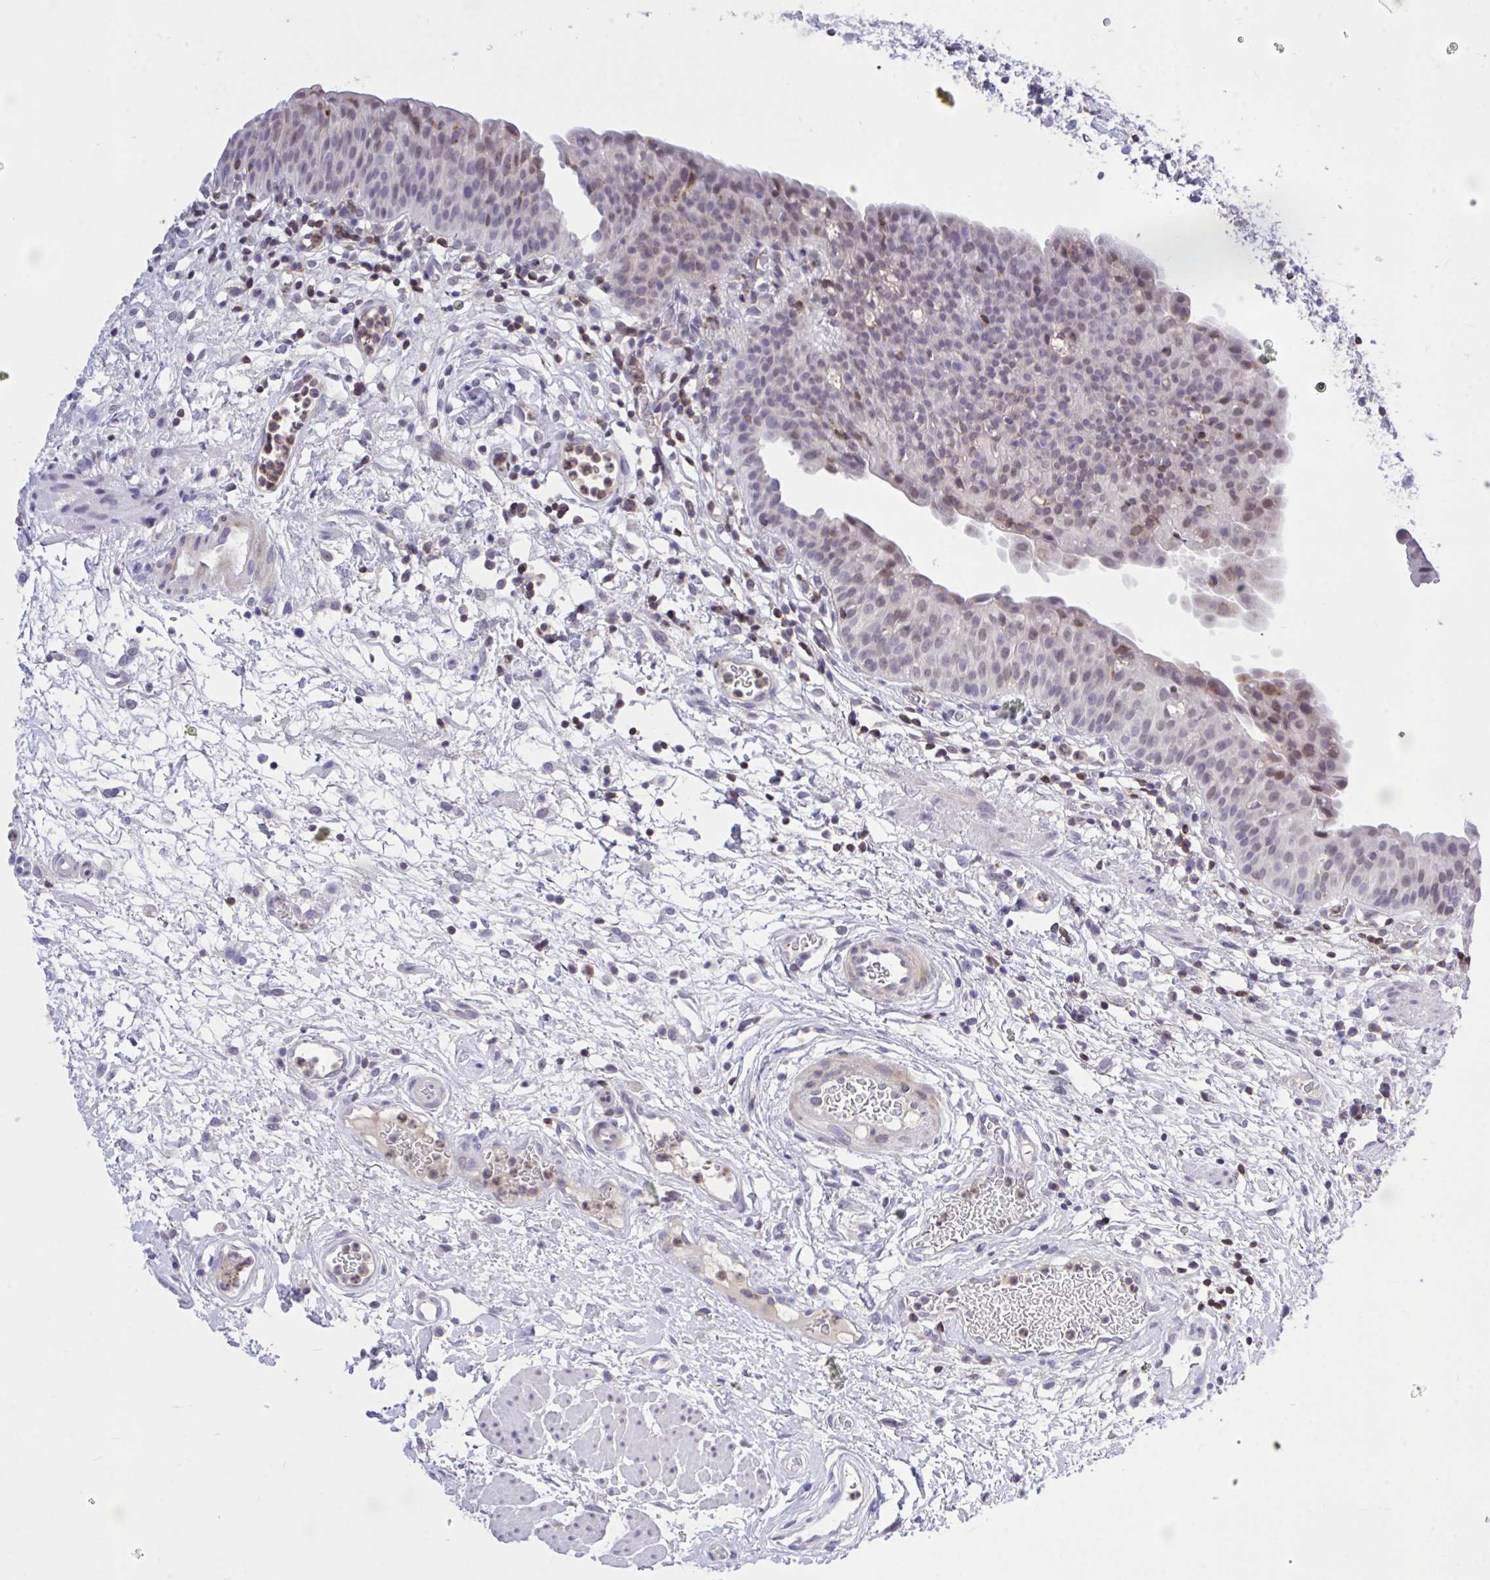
{"staining": {"intensity": "weak", "quantity": "<25%", "location": "cytoplasmic/membranous,nuclear"}, "tissue": "urinary bladder", "cell_type": "Urothelial cells", "image_type": "normal", "snomed": [{"axis": "morphology", "description": "Normal tissue, NOS"}, {"axis": "morphology", "description": "Inflammation, NOS"}, {"axis": "topography", "description": "Urinary bladder"}], "caption": "A high-resolution image shows immunohistochemistry (IHC) staining of benign urinary bladder, which shows no significant expression in urothelial cells.", "gene": "CXCL8", "patient": {"sex": "male", "age": 57}}